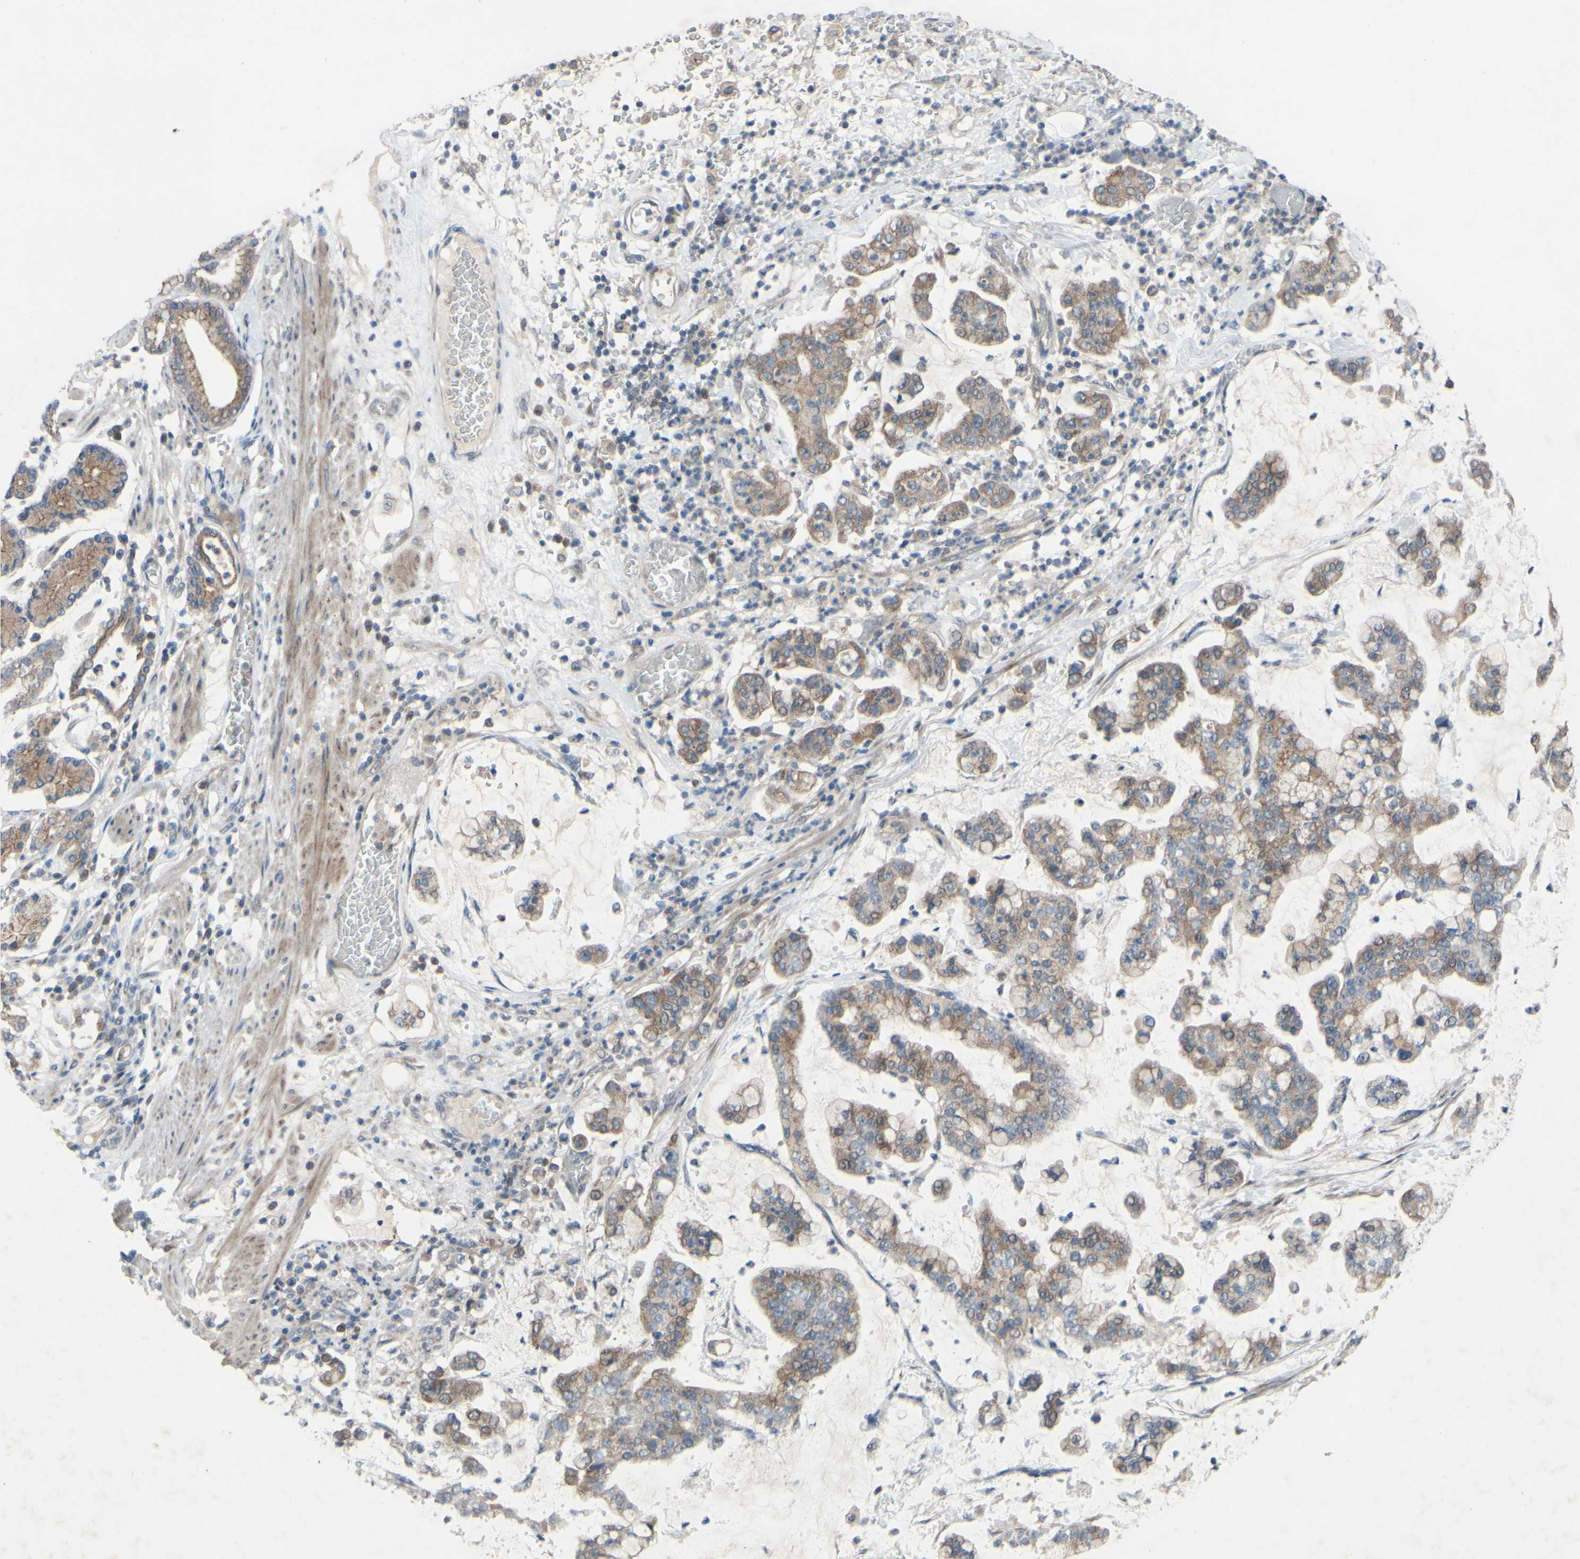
{"staining": {"intensity": "moderate", "quantity": ">75%", "location": "cytoplasmic/membranous"}, "tissue": "stomach cancer", "cell_type": "Tumor cells", "image_type": "cancer", "snomed": [{"axis": "morphology", "description": "Normal tissue, NOS"}, {"axis": "morphology", "description": "Adenocarcinoma, NOS"}, {"axis": "topography", "description": "Stomach, upper"}, {"axis": "topography", "description": "Stomach"}], "caption": "IHC of adenocarcinoma (stomach) reveals medium levels of moderate cytoplasmic/membranous positivity in approximately >75% of tumor cells.", "gene": "CDCP1", "patient": {"sex": "male", "age": 76}}